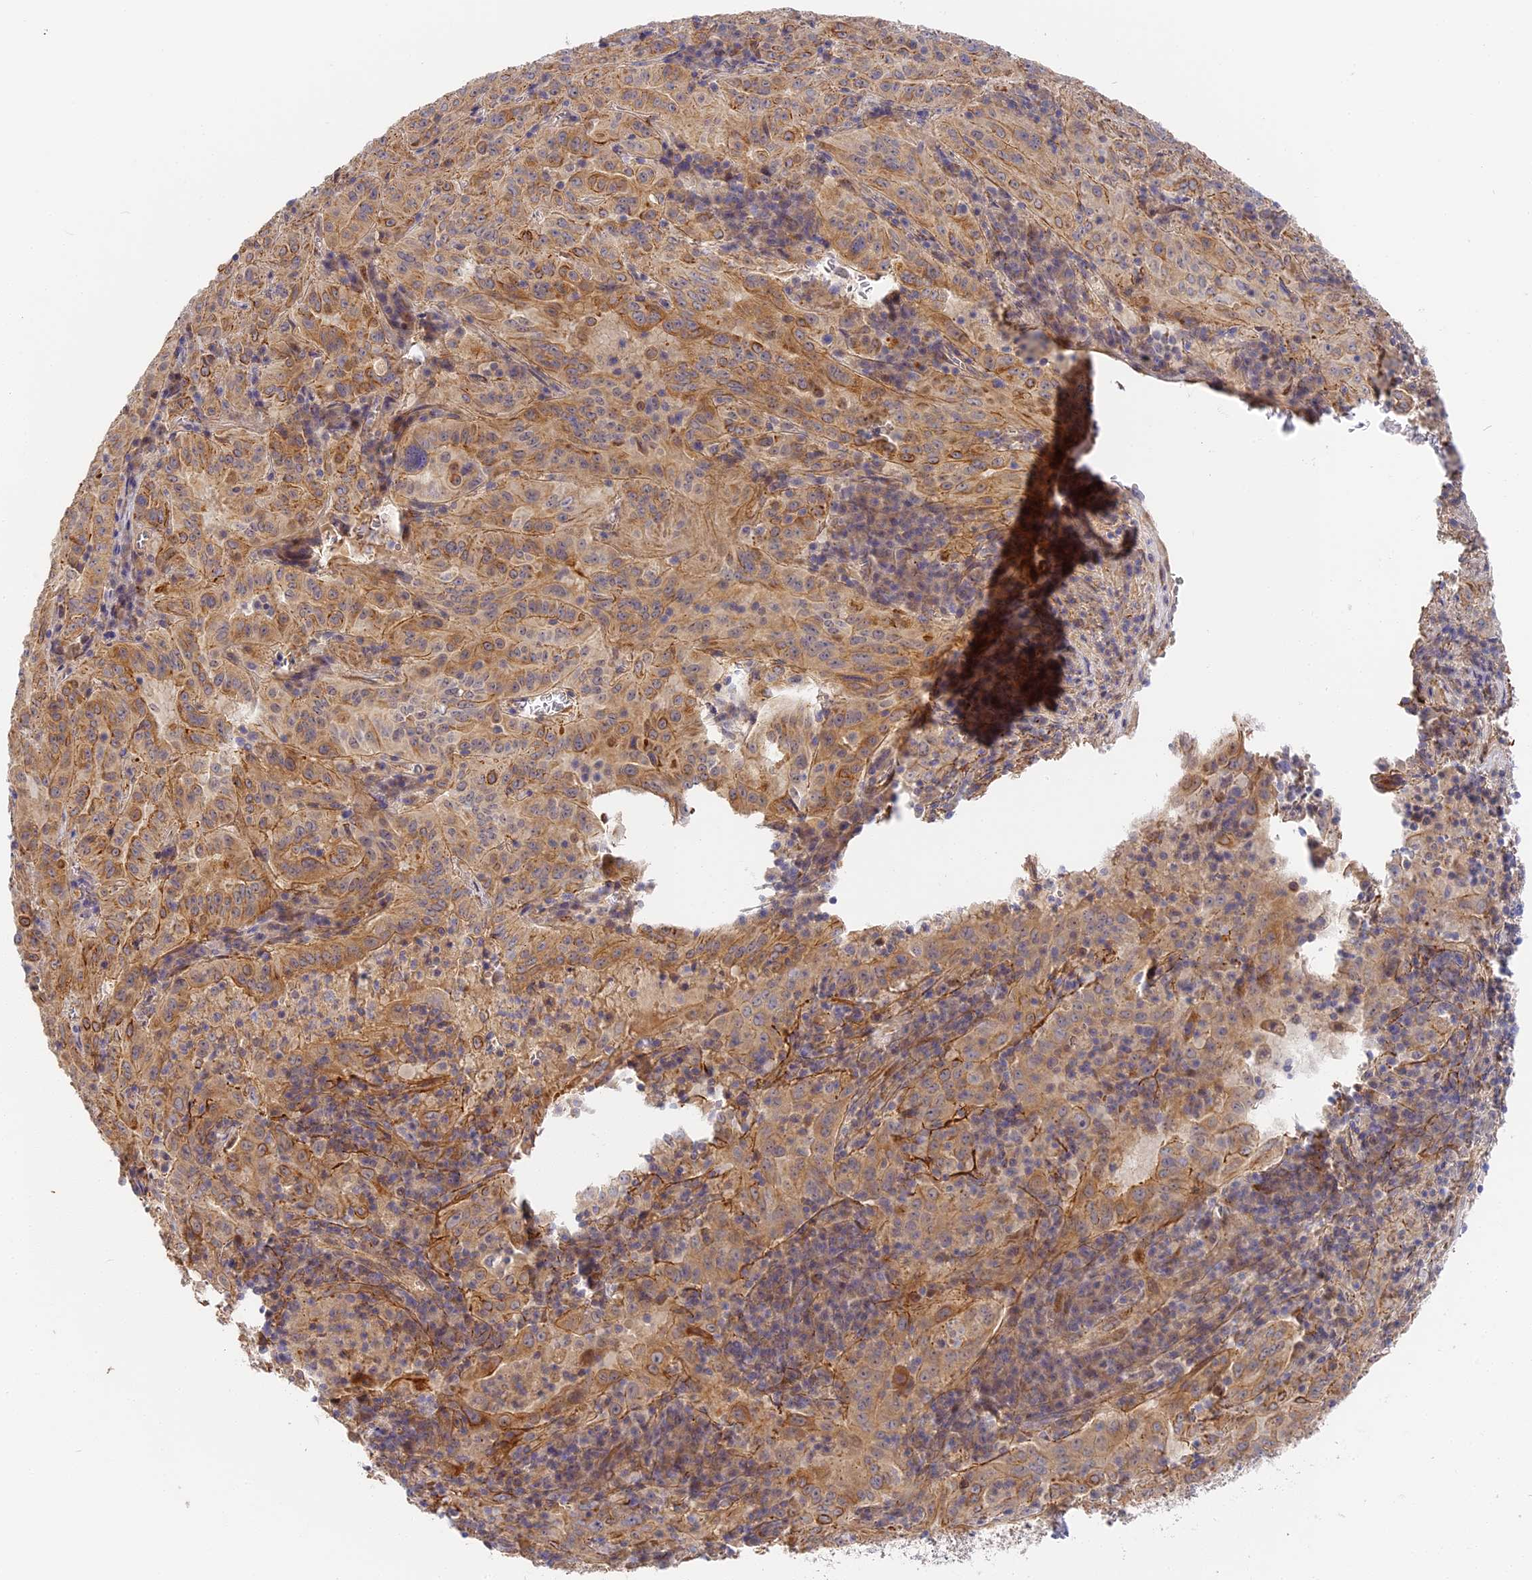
{"staining": {"intensity": "moderate", "quantity": "25%-75%", "location": "cytoplasmic/membranous"}, "tissue": "pancreatic cancer", "cell_type": "Tumor cells", "image_type": "cancer", "snomed": [{"axis": "morphology", "description": "Adenocarcinoma, NOS"}, {"axis": "topography", "description": "Pancreas"}], "caption": "IHC of human pancreatic cancer (adenocarcinoma) exhibits medium levels of moderate cytoplasmic/membranous expression in approximately 25%-75% of tumor cells.", "gene": "MISP3", "patient": {"sex": "male", "age": 63}}